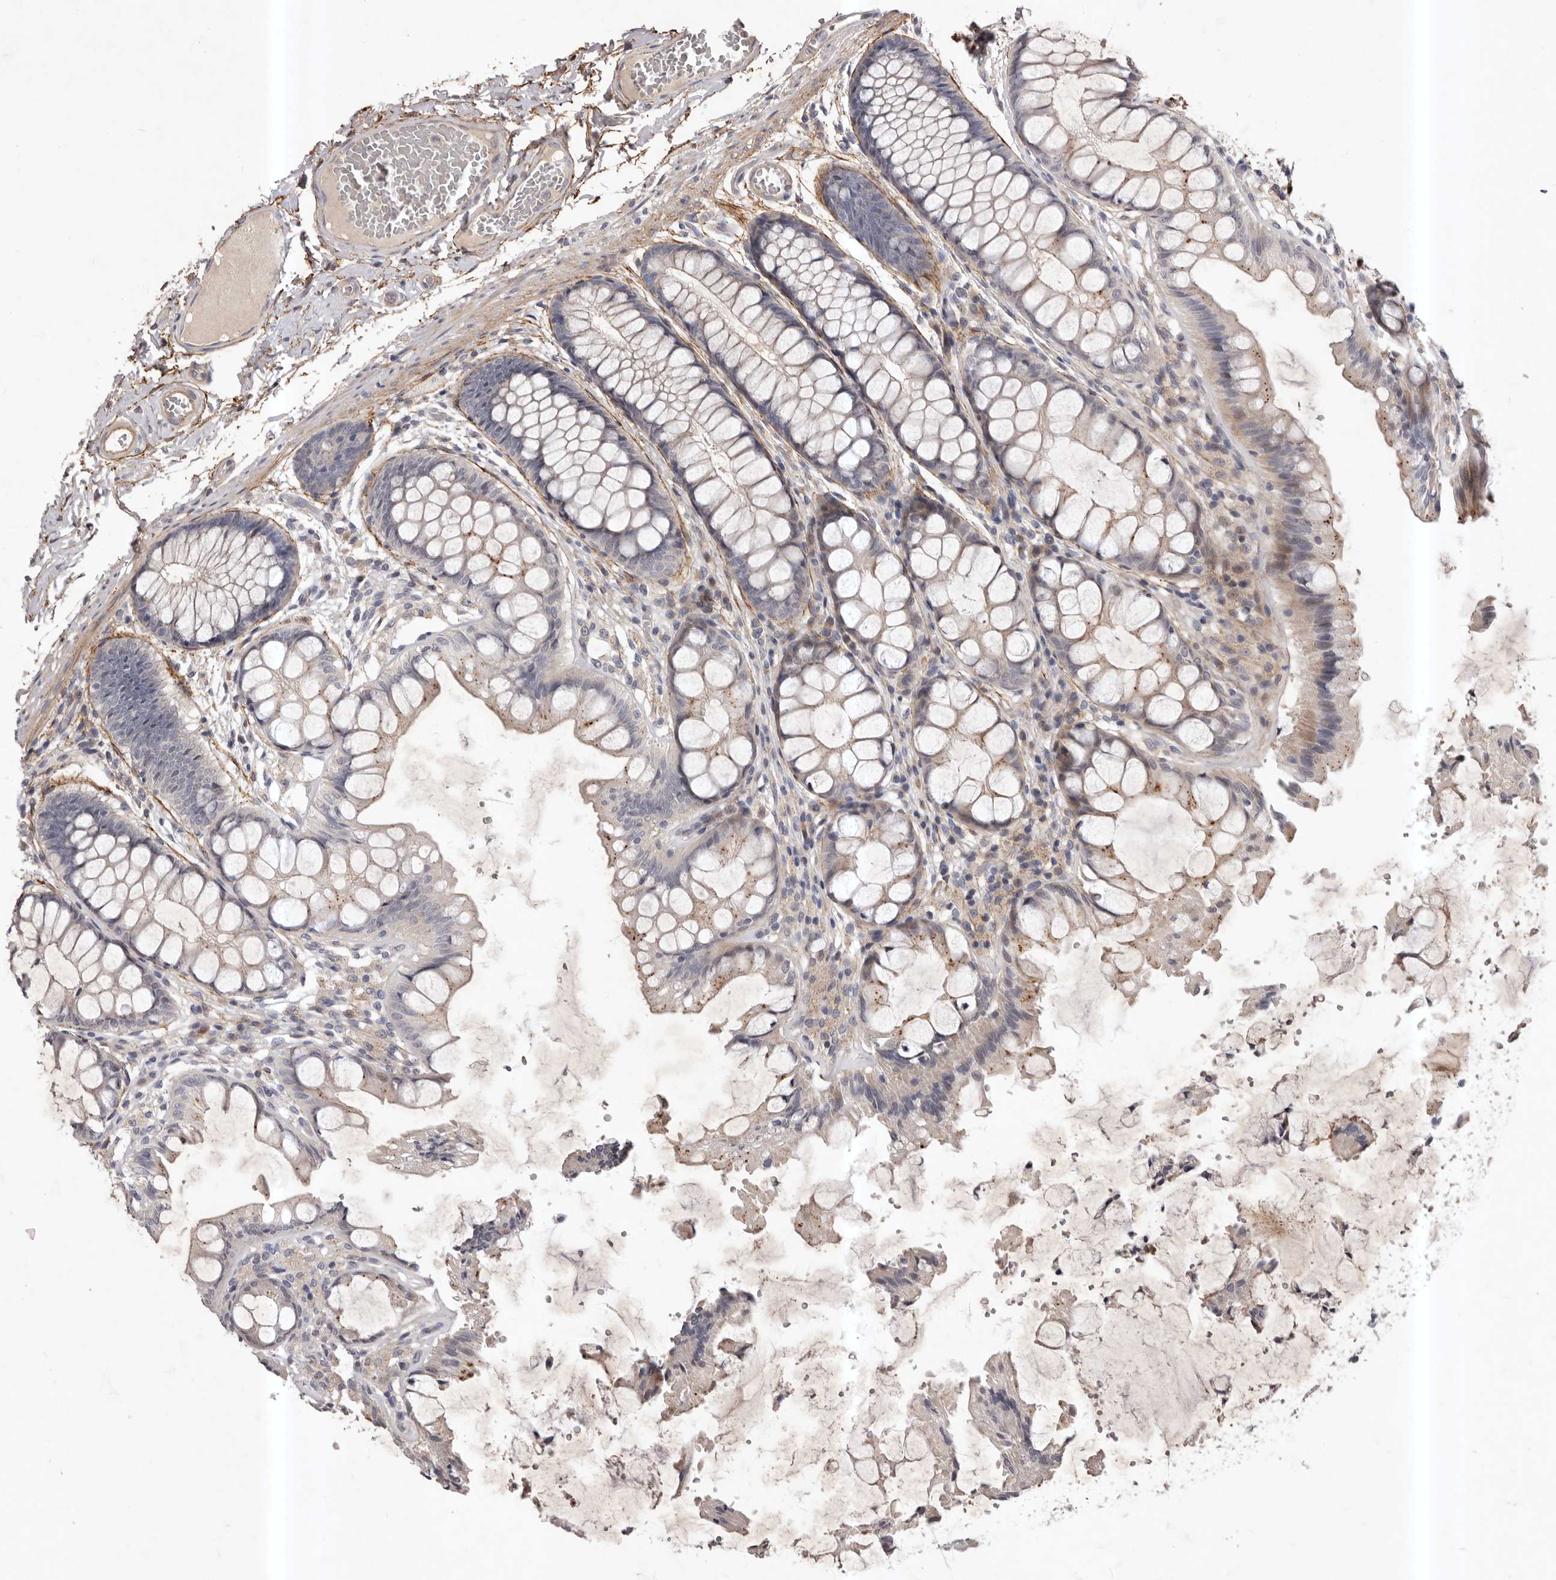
{"staining": {"intensity": "weak", "quantity": ">75%", "location": "cytoplasmic/membranous"}, "tissue": "colon", "cell_type": "Endothelial cells", "image_type": "normal", "snomed": [{"axis": "morphology", "description": "Normal tissue, NOS"}, {"axis": "topography", "description": "Colon"}], "caption": "Immunohistochemistry photomicrograph of benign colon: human colon stained using immunohistochemistry (IHC) exhibits low levels of weak protein expression localized specifically in the cytoplasmic/membranous of endothelial cells, appearing as a cytoplasmic/membranous brown color.", "gene": "HBS1L", "patient": {"sex": "male", "age": 47}}